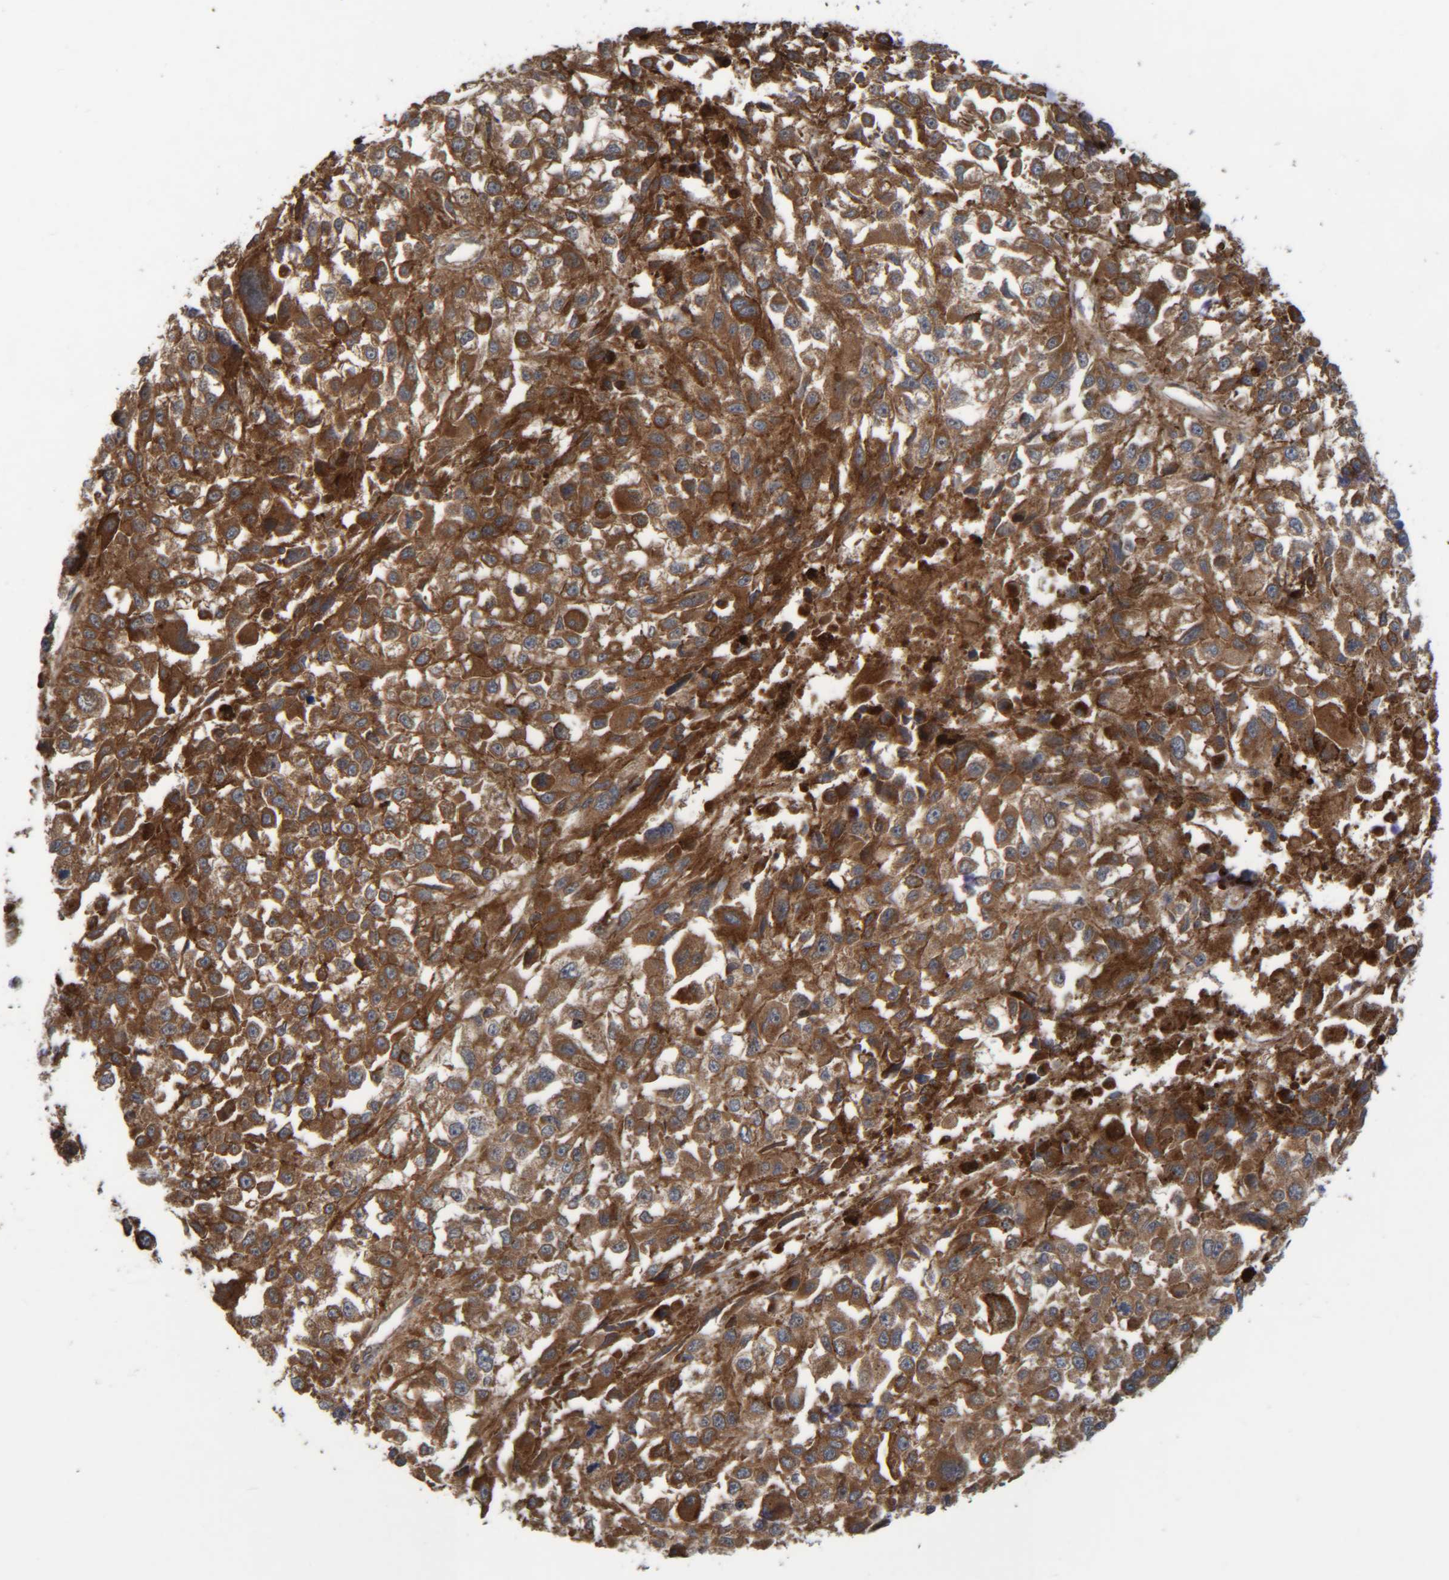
{"staining": {"intensity": "strong", "quantity": ">75%", "location": "cytoplasmic/membranous"}, "tissue": "melanoma", "cell_type": "Tumor cells", "image_type": "cancer", "snomed": [{"axis": "morphology", "description": "Malignant melanoma, Metastatic site"}, {"axis": "topography", "description": "Lymph node"}], "caption": "Human malignant melanoma (metastatic site) stained with a brown dye shows strong cytoplasmic/membranous positive staining in about >75% of tumor cells.", "gene": "CCDC57", "patient": {"sex": "male", "age": 59}}